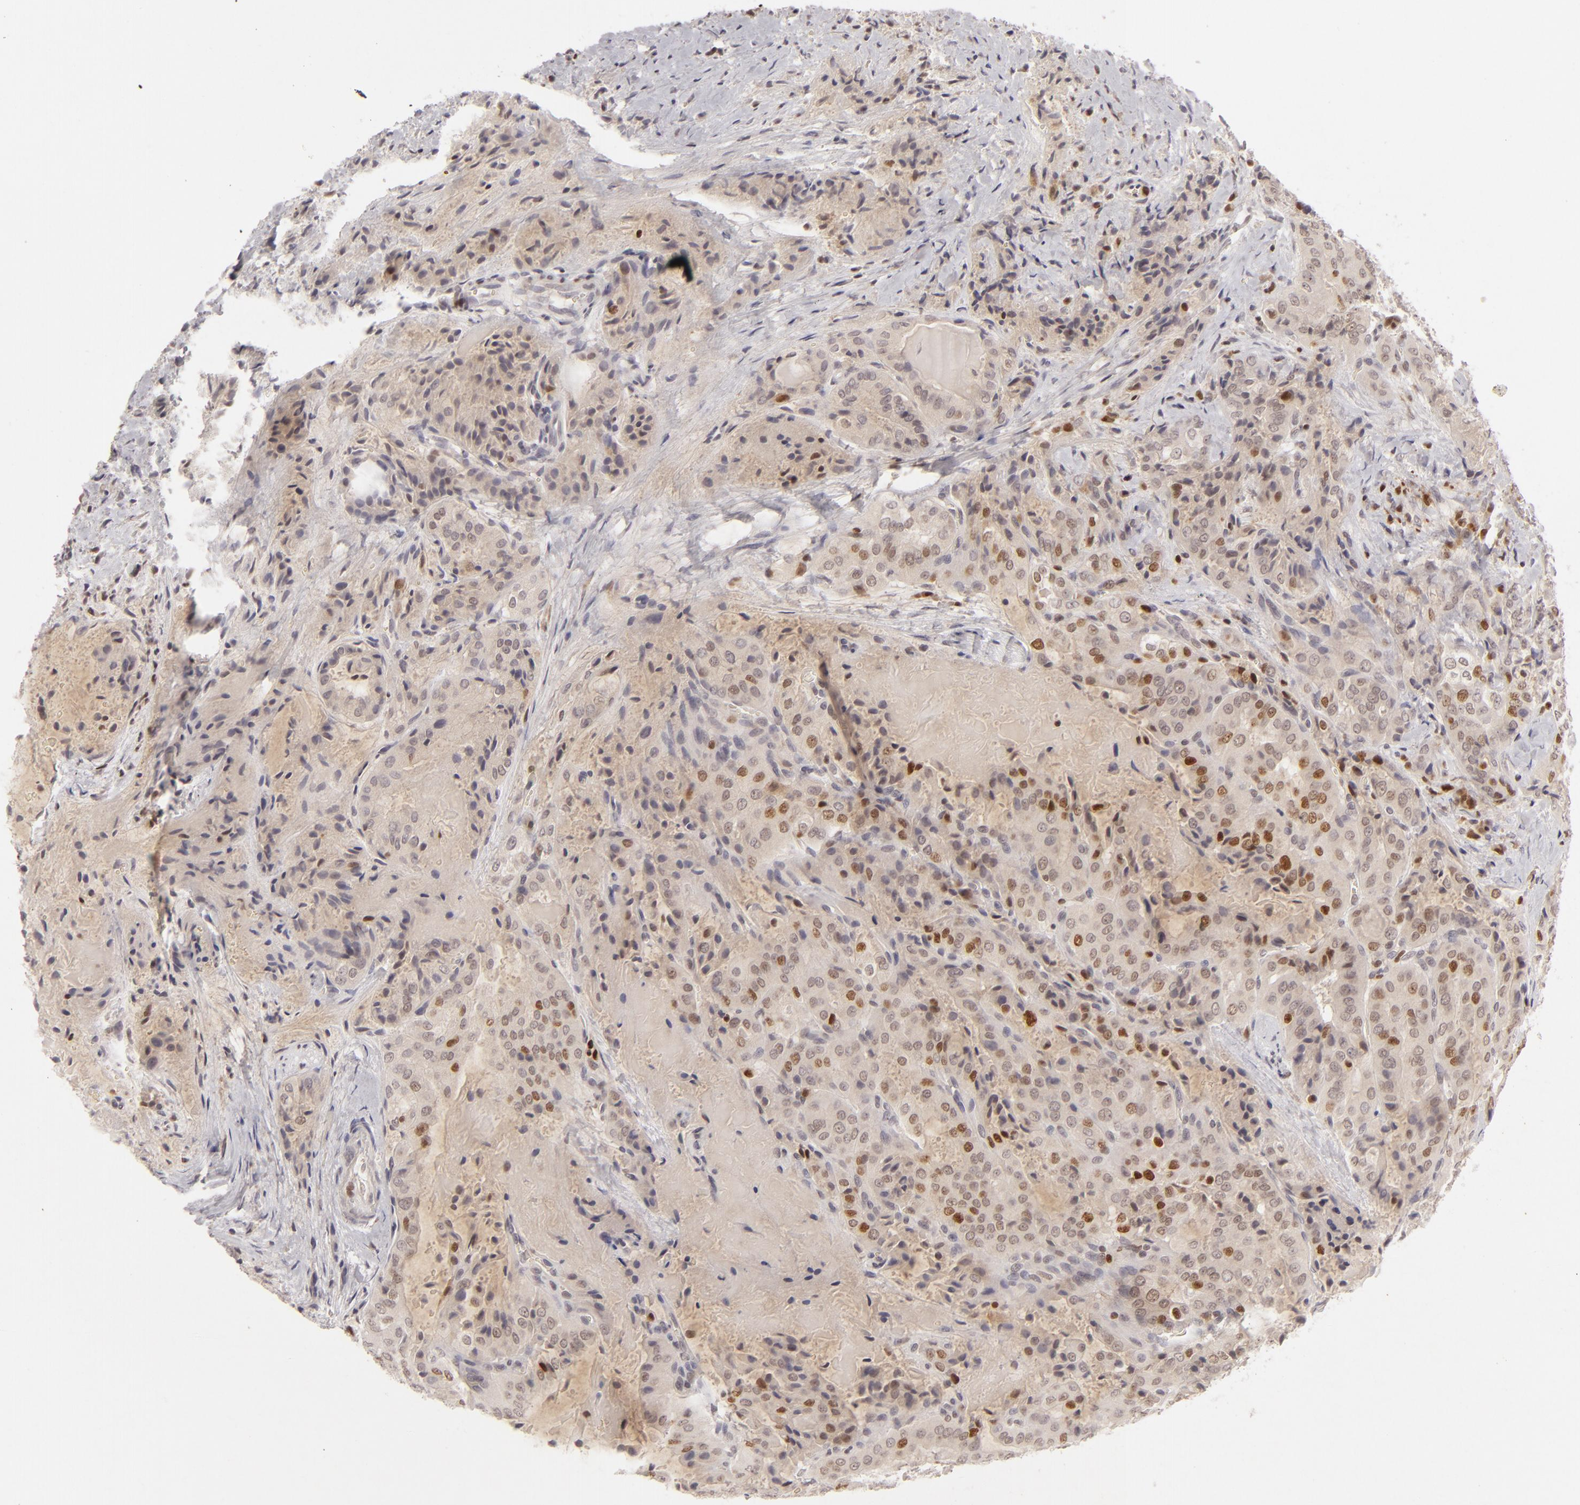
{"staining": {"intensity": "moderate", "quantity": "<25%", "location": "nuclear"}, "tissue": "thyroid cancer", "cell_type": "Tumor cells", "image_type": "cancer", "snomed": [{"axis": "morphology", "description": "Papillary adenocarcinoma, NOS"}, {"axis": "topography", "description": "Thyroid gland"}], "caption": "This is an image of immunohistochemistry (IHC) staining of papillary adenocarcinoma (thyroid), which shows moderate expression in the nuclear of tumor cells.", "gene": "FEN1", "patient": {"sex": "female", "age": 71}}